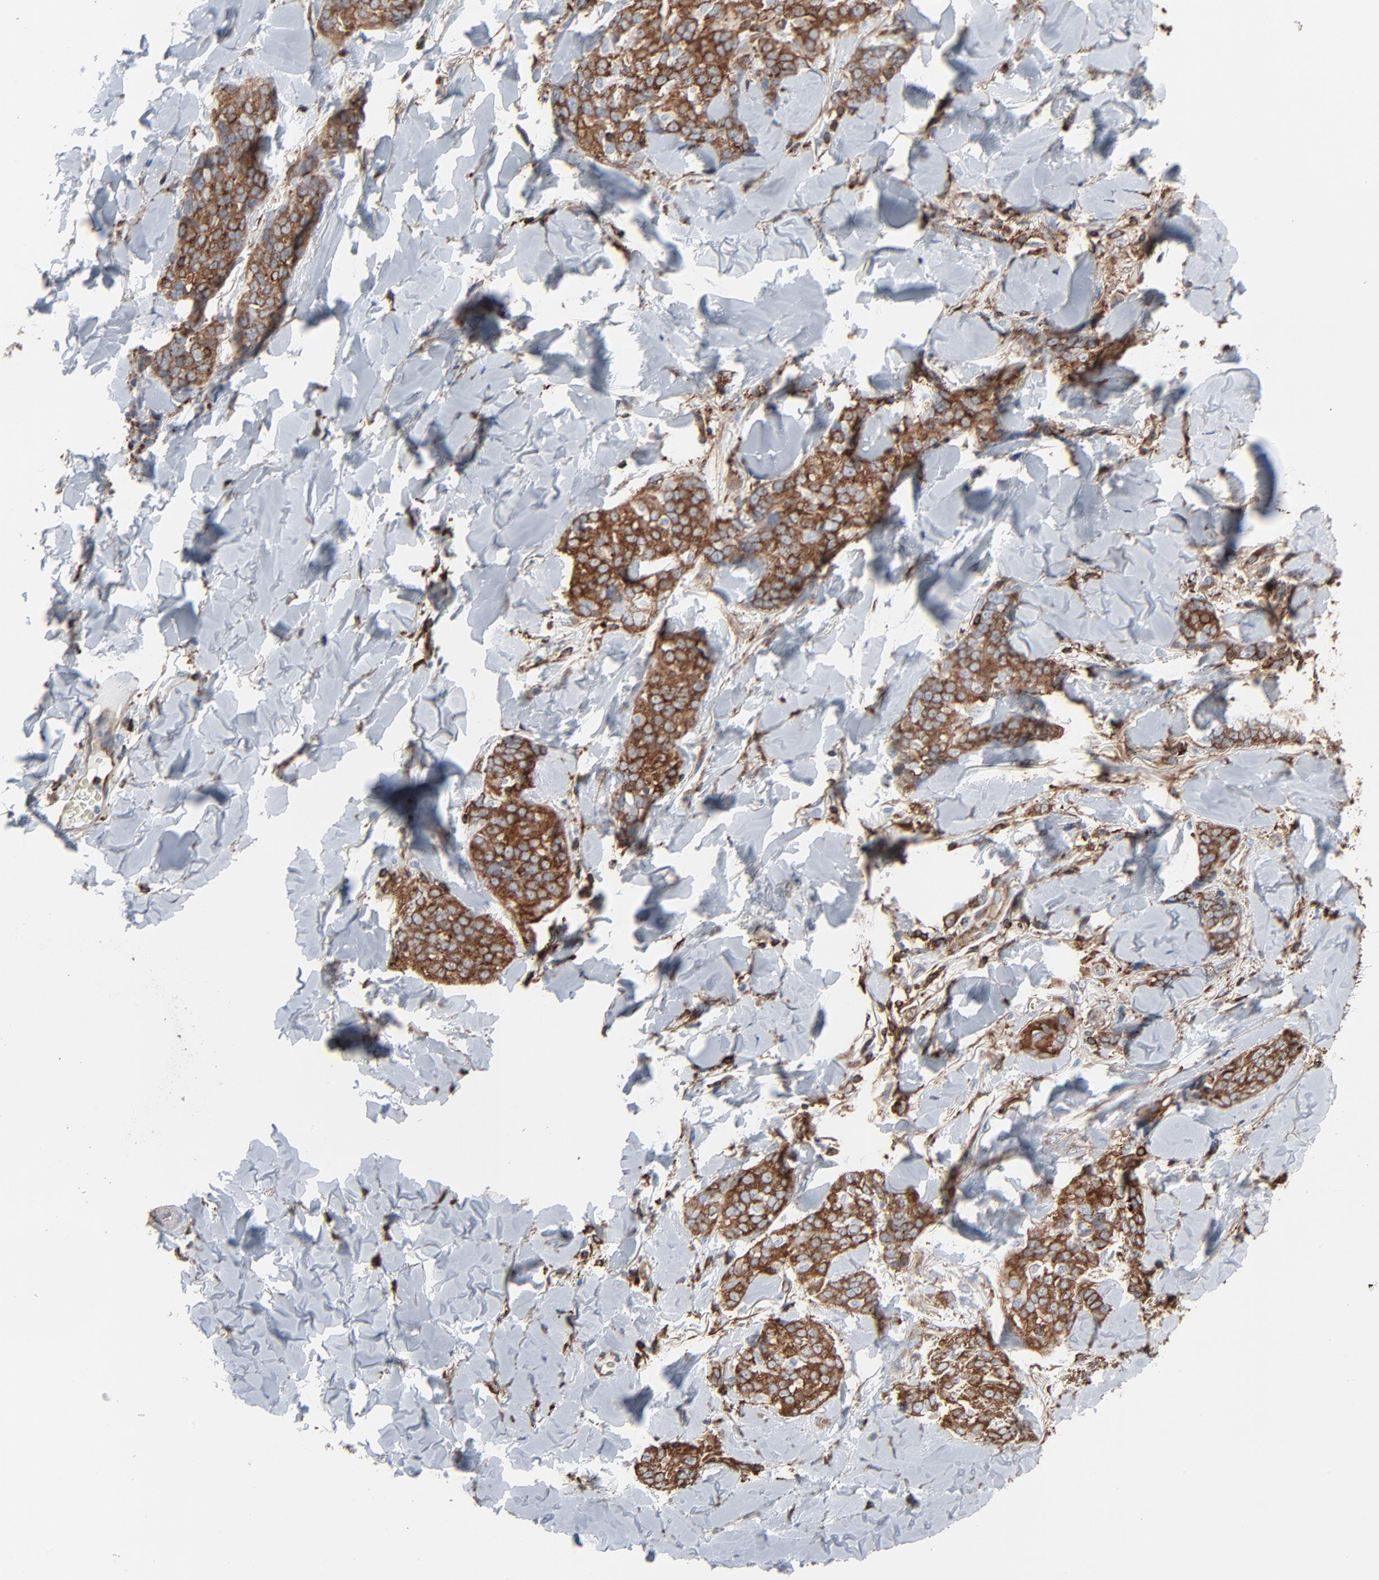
{"staining": {"intensity": "strong", "quantity": ">75%", "location": "cytoplasmic/membranous"}, "tissue": "skin cancer", "cell_type": "Tumor cells", "image_type": "cancer", "snomed": [{"axis": "morphology", "description": "Normal tissue, NOS"}, {"axis": "morphology", "description": "Squamous cell carcinoma, NOS"}, {"axis": "topography", "description": "Skin"}], "caption": "Protein expression analysis of skin squamous cell carcinoma demonstrates strong cytoplasmic/membranous expression in approximately >75% of tumor cells. The staining is performed using DAB brown chromogen to label protein expression. The nuclei are counter-stained blue using hematoxylin.", "gene": "OPTN", "patient": {"sex": "female", "age": 83}}